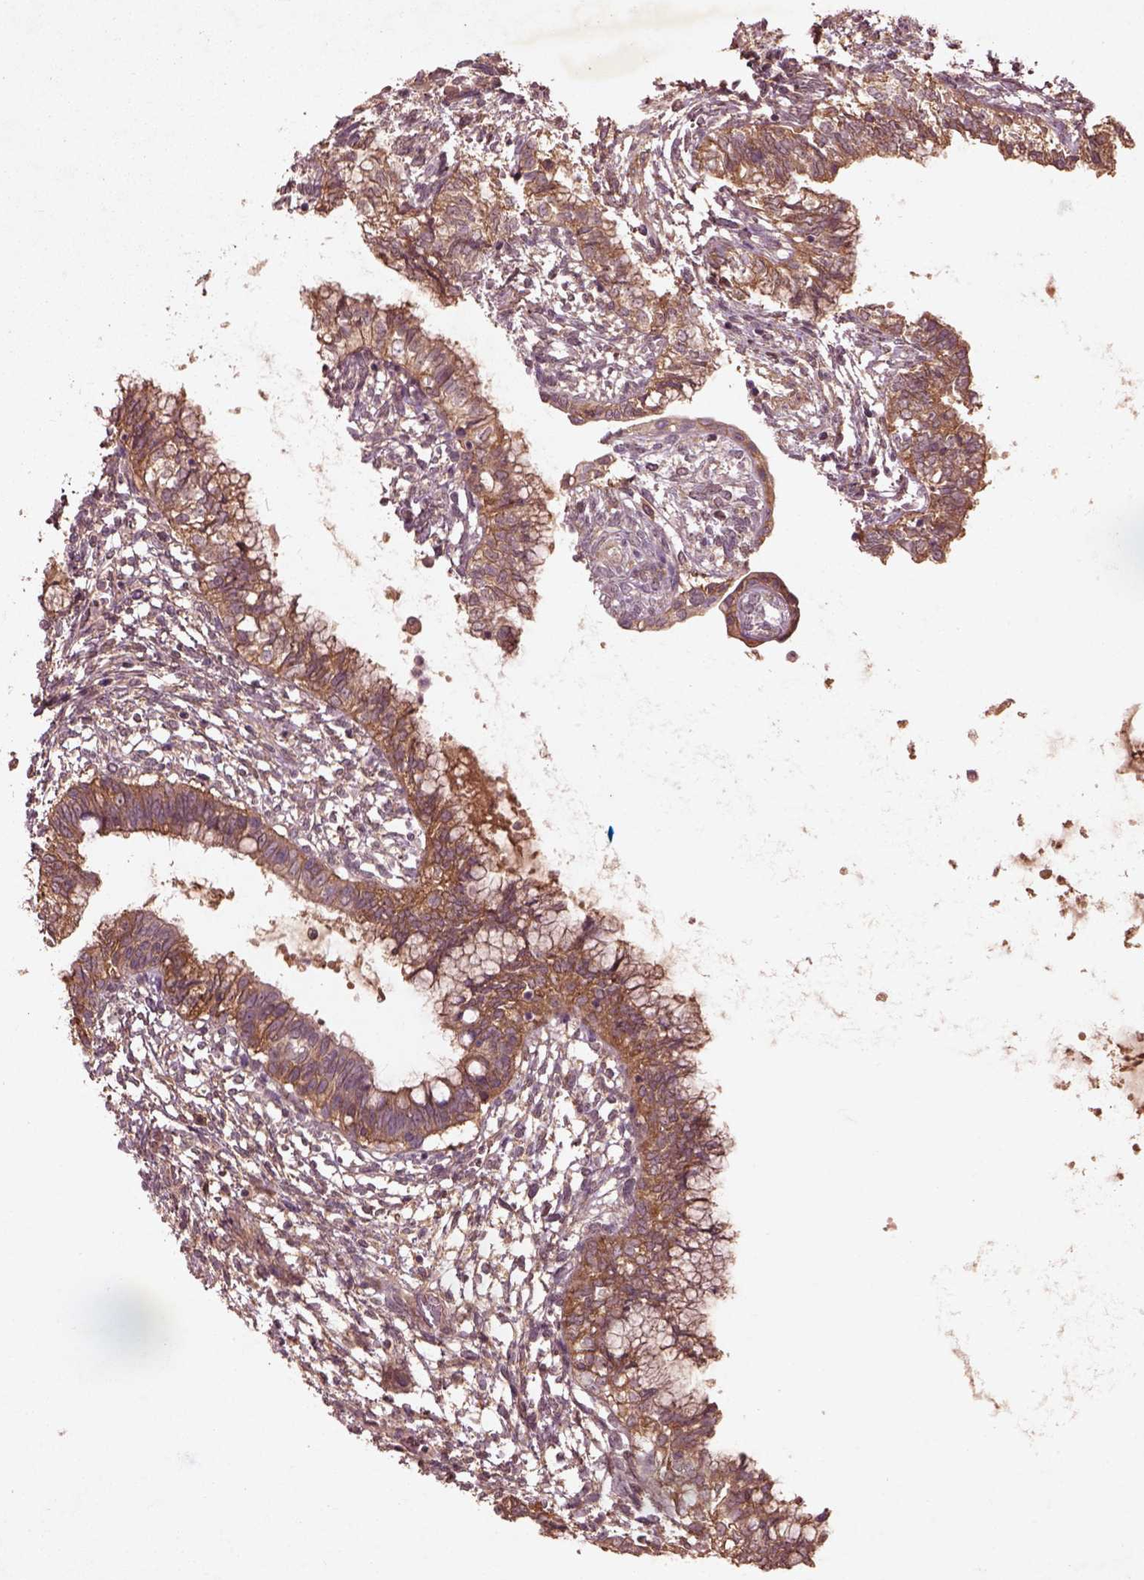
{"staining": {"intensity": "moderate", "quantity": ">75%", "location": "cytoplasmic/membranous"}, "tissue": "testis cancer", "cell_type": "Tumor cells", "image_type": "cancer", "snomed": [{"axis": "morphology", "description": "Carcinoma, Embryonal, NOS"}, {"axis": "topography", "description": "Testis"}], "caption": "Immunohistochemical staining of human testis cancer demonstrates moderate cytoplasmic/membranous protein expression in about >75% of tumor cells. The protein of interest is shown in brown color, while the nuclei are stained blue.", "gene": "FAM234A", "patient": {"sex": "male", "age": 37}}